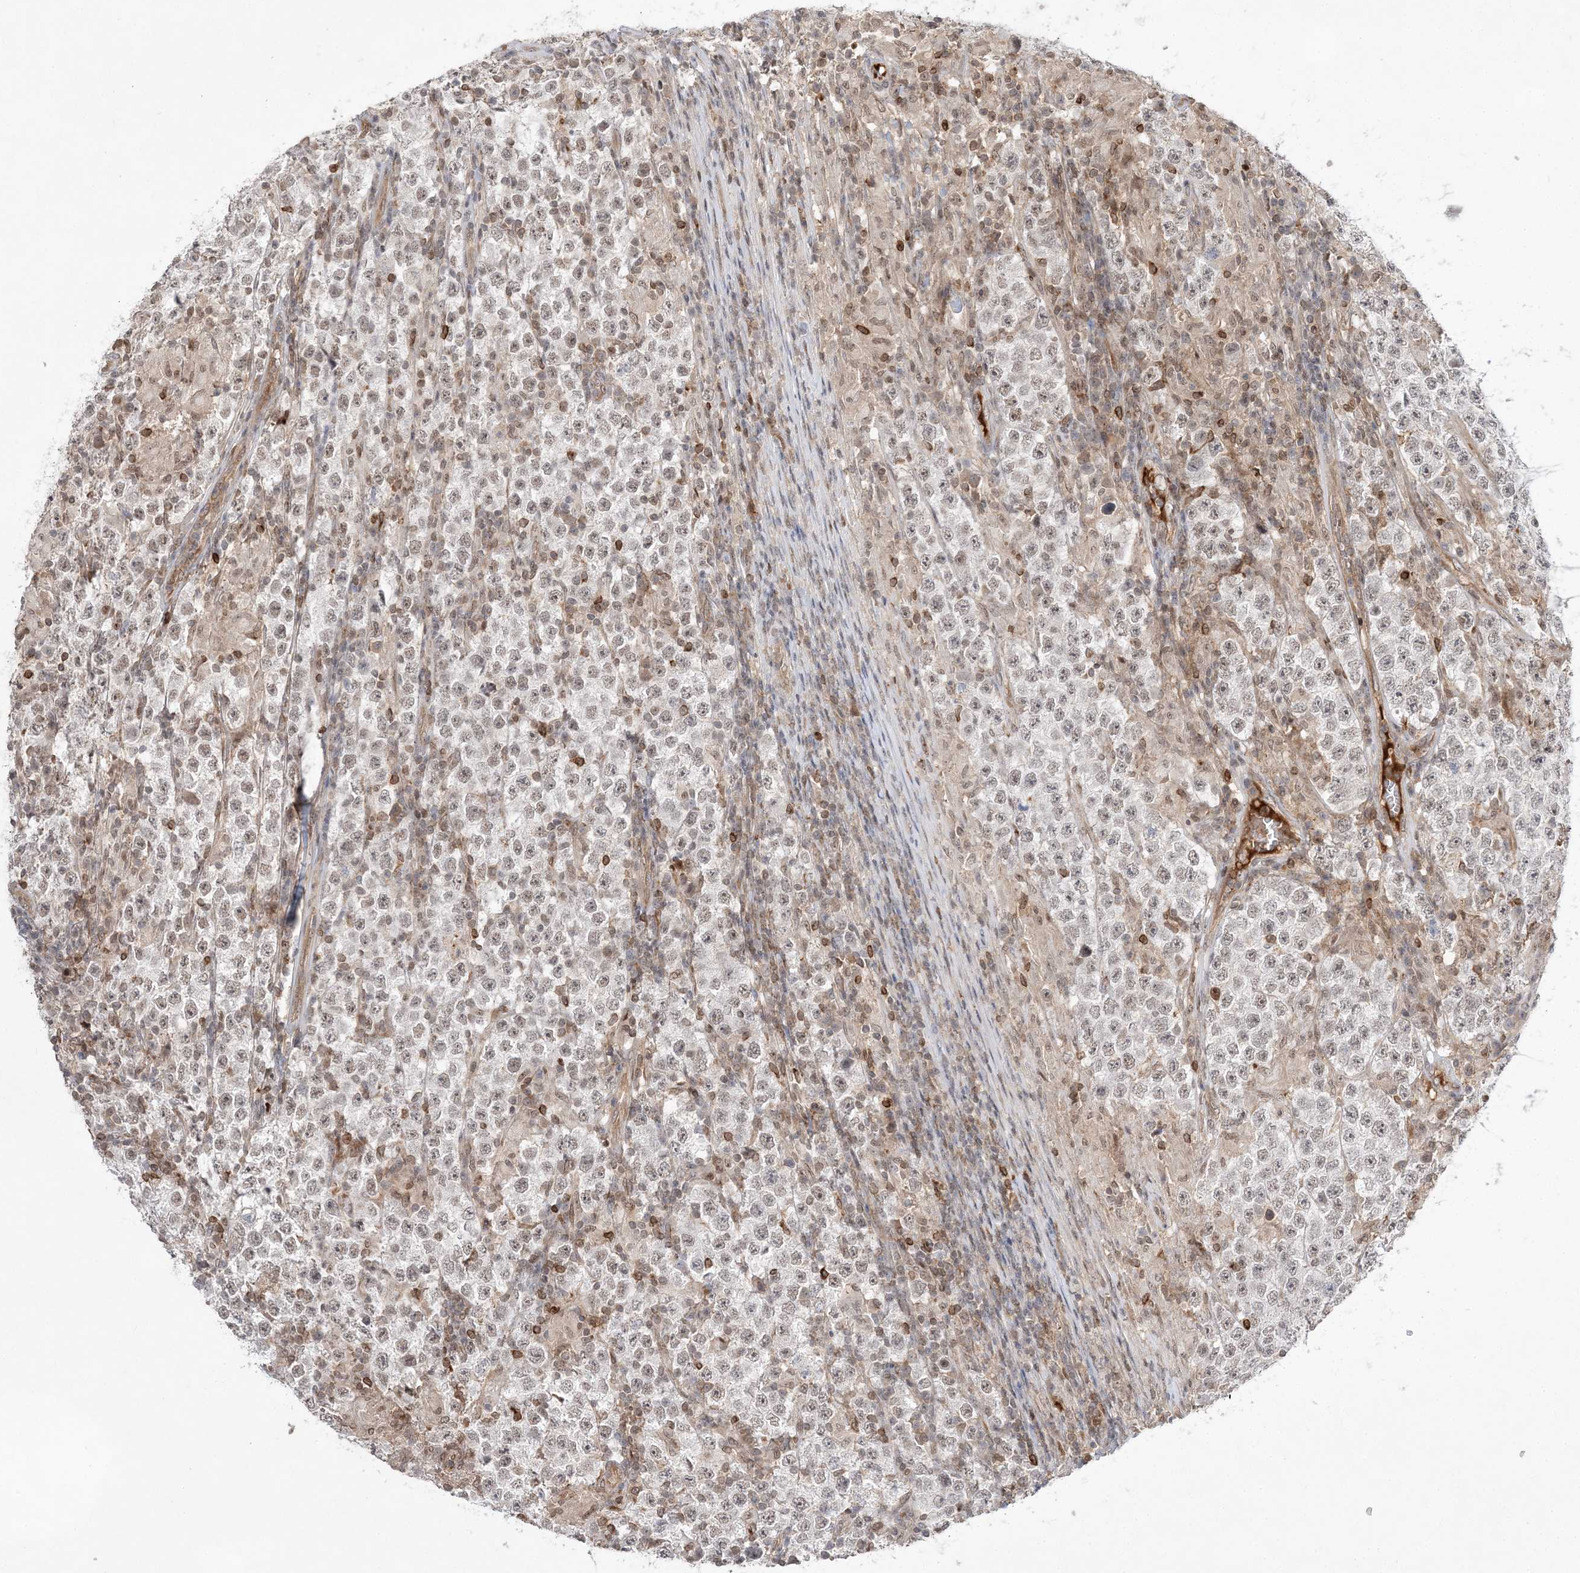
{"staining": {"intensity": "weak", "quantity": "25%-75%", "location": "nuclear"}, "tissue": "testis cancer", "cell_type": "Tumor cells", "image_type": "cancer", "snomed": [{"axis": "morphology", "description": "Normal tissue, NOS"}, {"axis": "morphology", "description": "Urothelial carcinoma, High grade"}, {"axis": "morphology", "description": "Seminoma, NOS"}, {"axis": "morphology", "description": "Carcinoma, Embryonal, NOS"}, {"axis": "topography", "description": "Urinary bladder"}, {"axis": "topography", "description": "Testis"}], "caption": "High-power microscopy captured an immunohistochemistry micrograph of testis cancer, revealing weak nuclear expression in approximately 25%-75% of tumor cells. (DAB IHC, brown staining for protein, blue staining for nuclei).", "gene": "TMEM132B", "patient": {"sex": "male", "age": 41}}